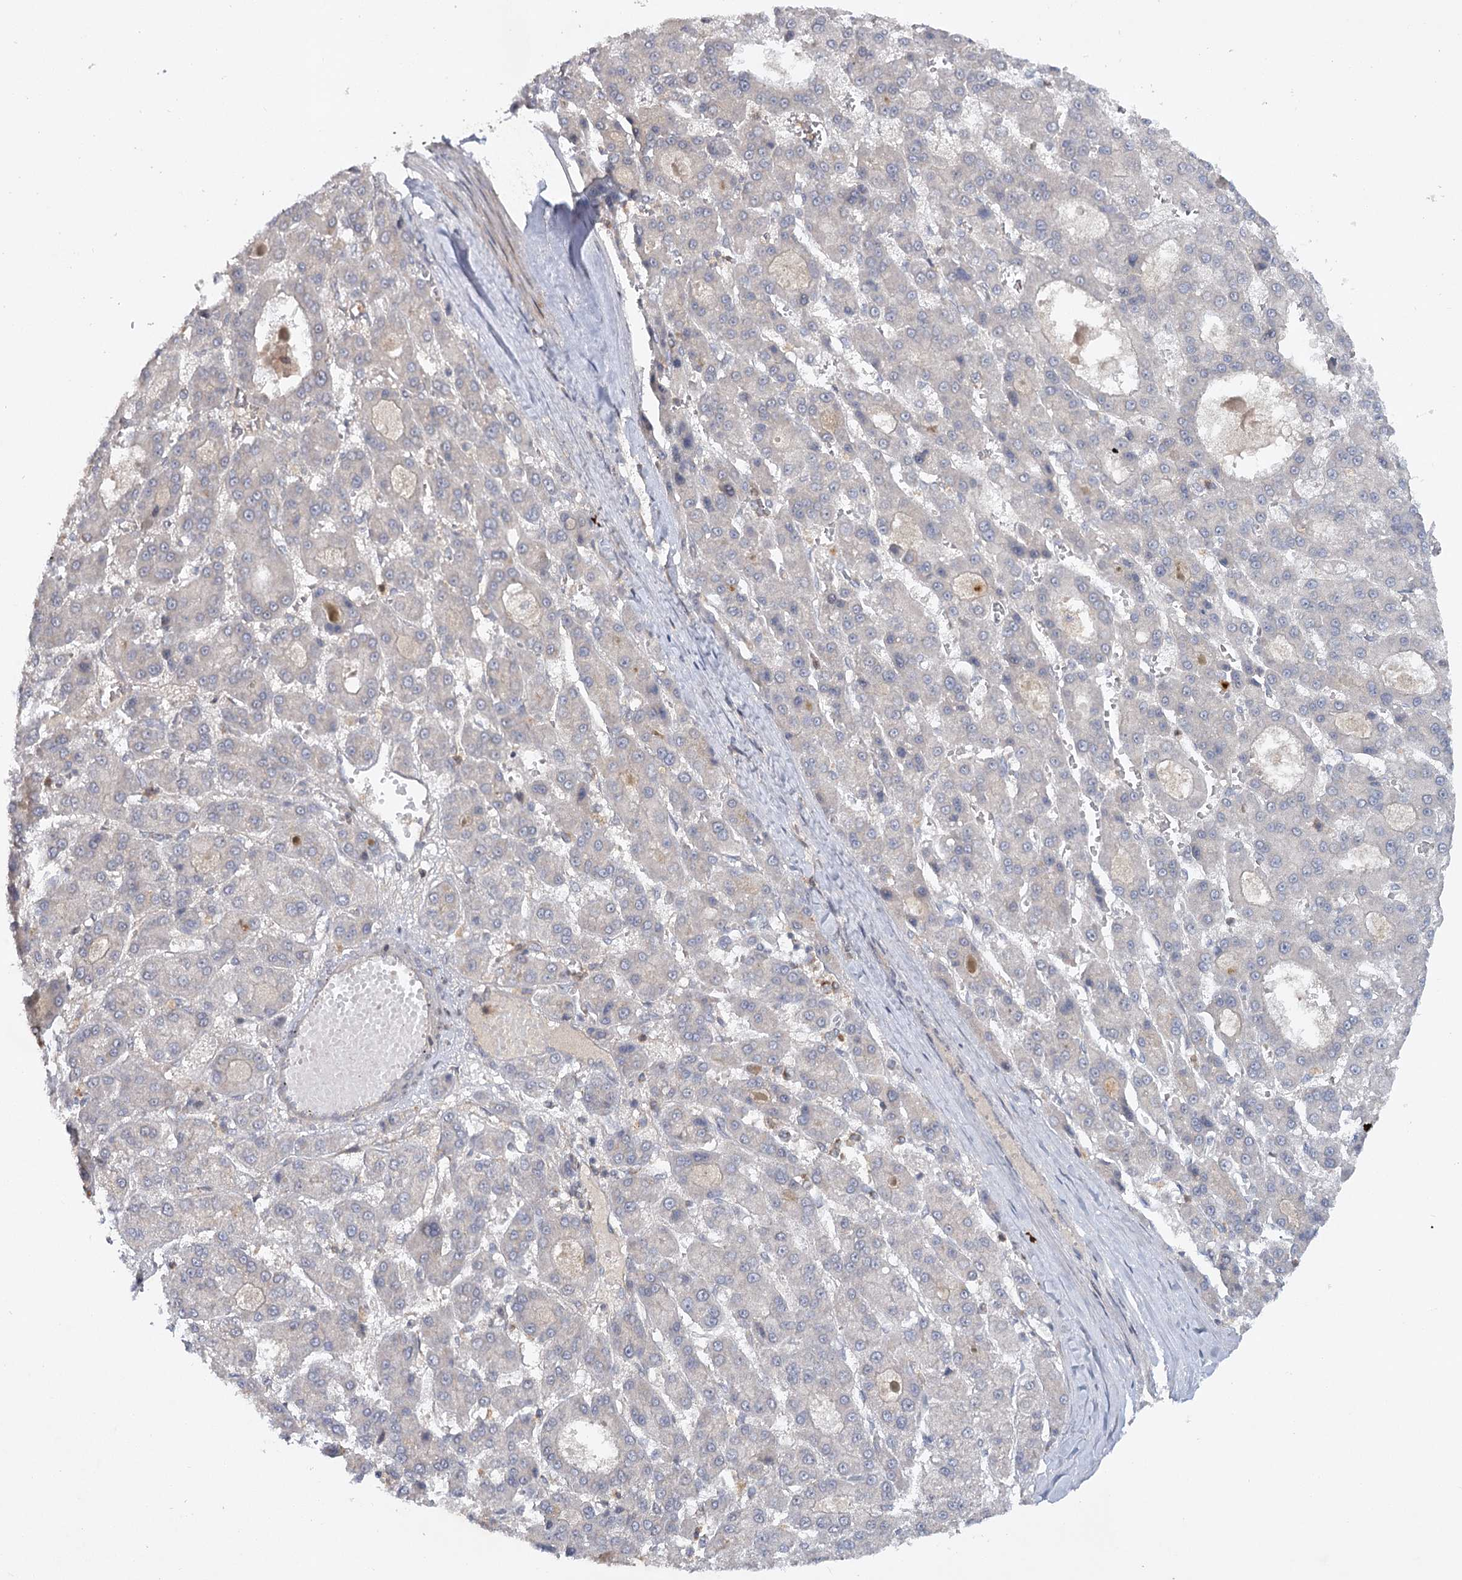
{"staining": {"intensity": "negative", "quantity": "none", "location": "none"}, "tissue": "liver cancer", "cell_type": "Tumor cells", "image_type": "cancer", "snomed": [{"axis": "morphology", "description": "Carcinoma, Hepatocellular, NOS"}, {"axis": "topography", "description": "Liver"}], "caption": "Tumor cells show no significant protein expression in hepatocellular carcinoma (liver).", "gene": "MAP3K13", "patient": {"sex": "male", "age": 70}}